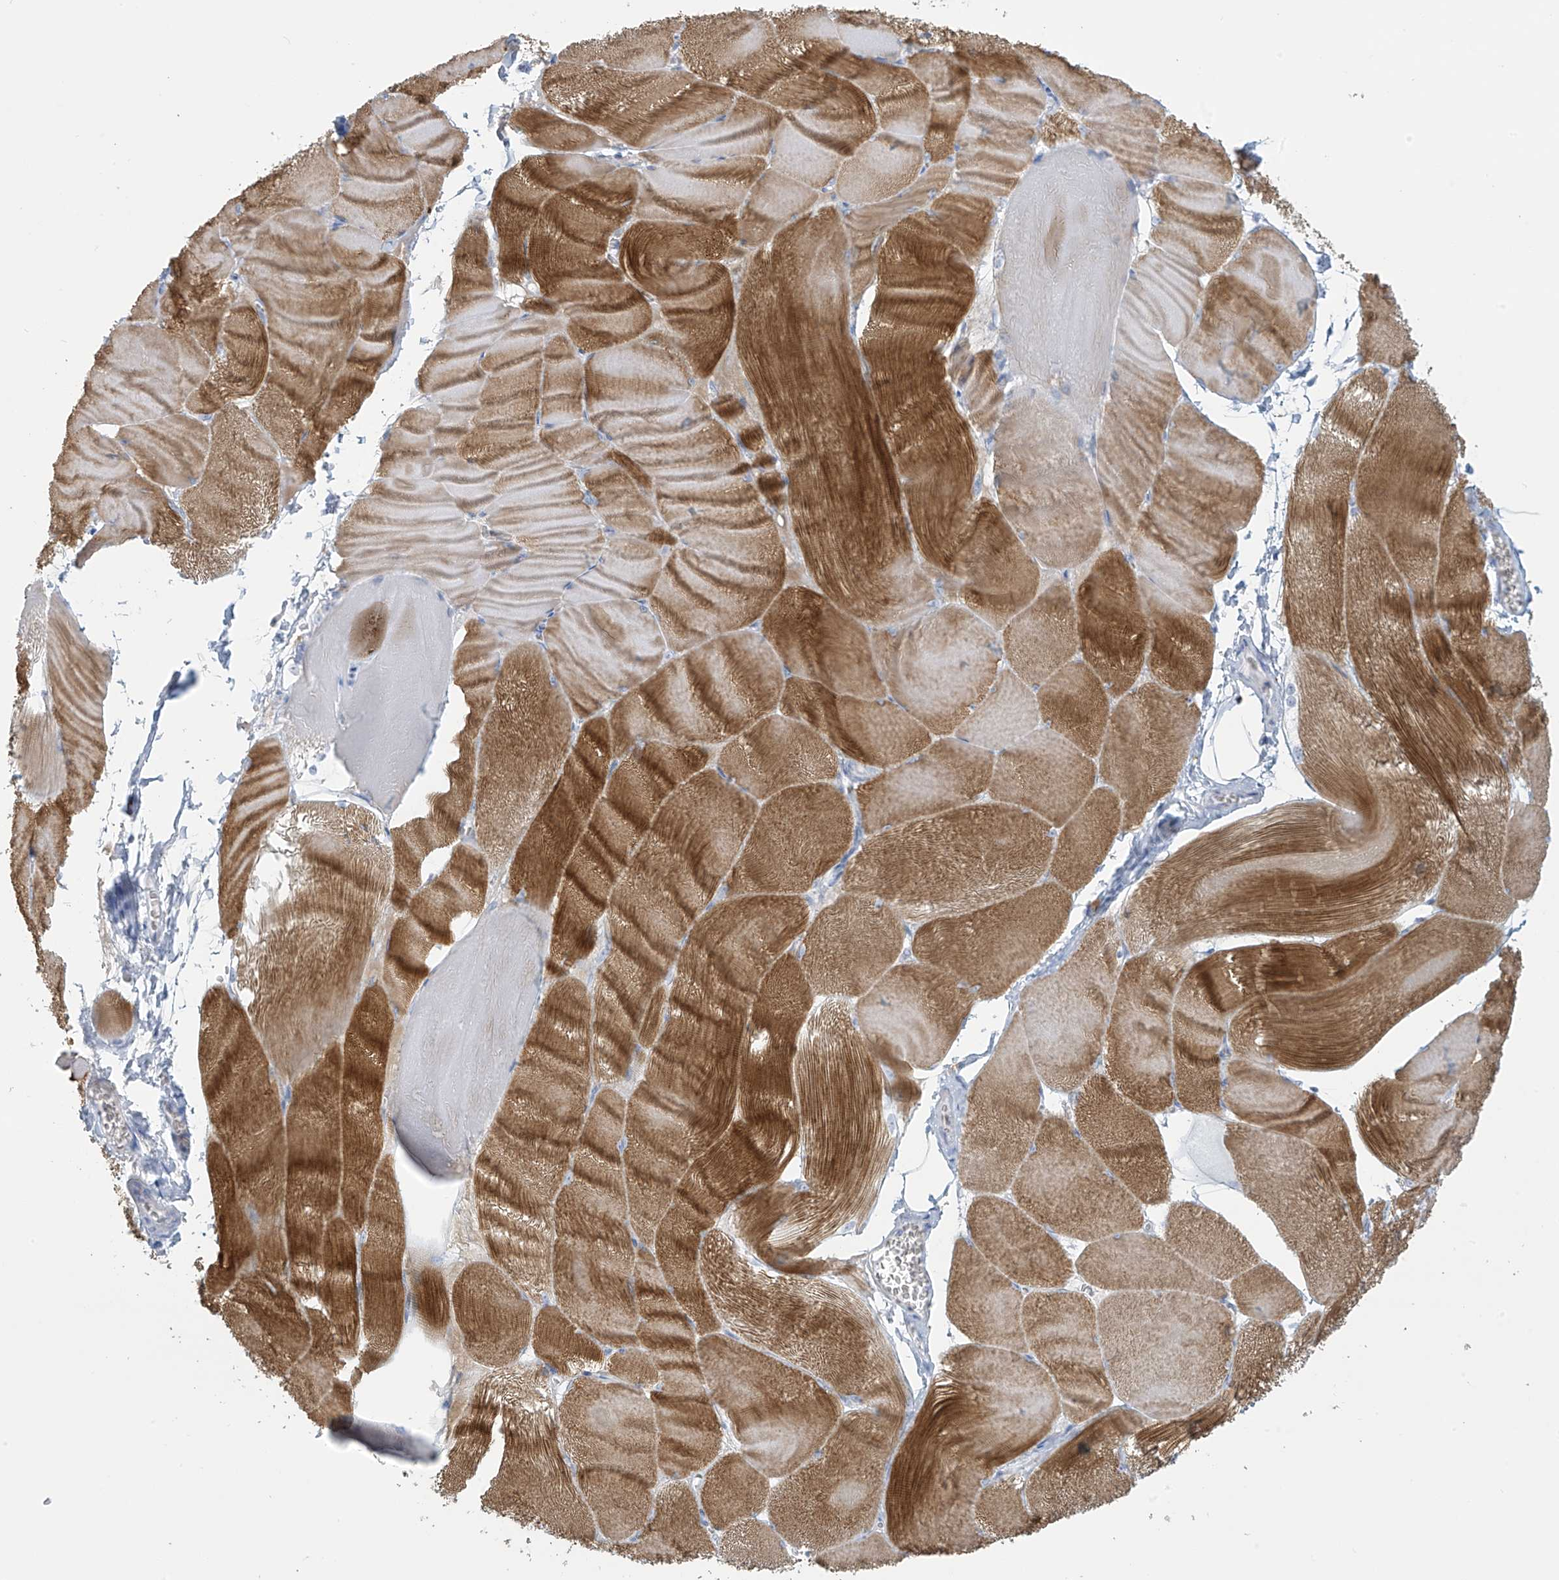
{"staining": {"intensity": "strong", "quantity": "25%-75%", "location": "cytoplasmic/membranous"}, "tissue": "skeletal muscle", "cell_type": "Myocytes", "image_type": "normal", "snomed": [{"axis": "morphology", "description": "Normal tissue, NOS"}, {"axis": "morphology", "description": "Basal cell carcinoma"}, {"axis": "topography", "description": "Skeletal muscle"}], "caption": "Strong cytoplasmic/membranous expression for a protein is identified in approximately 25%-75% of myocytes of benign skeletal muscle using immunohistochemistry (IHC).", "gene": "TRMT2B", "patient": {"sex": "female", "age": 64}}